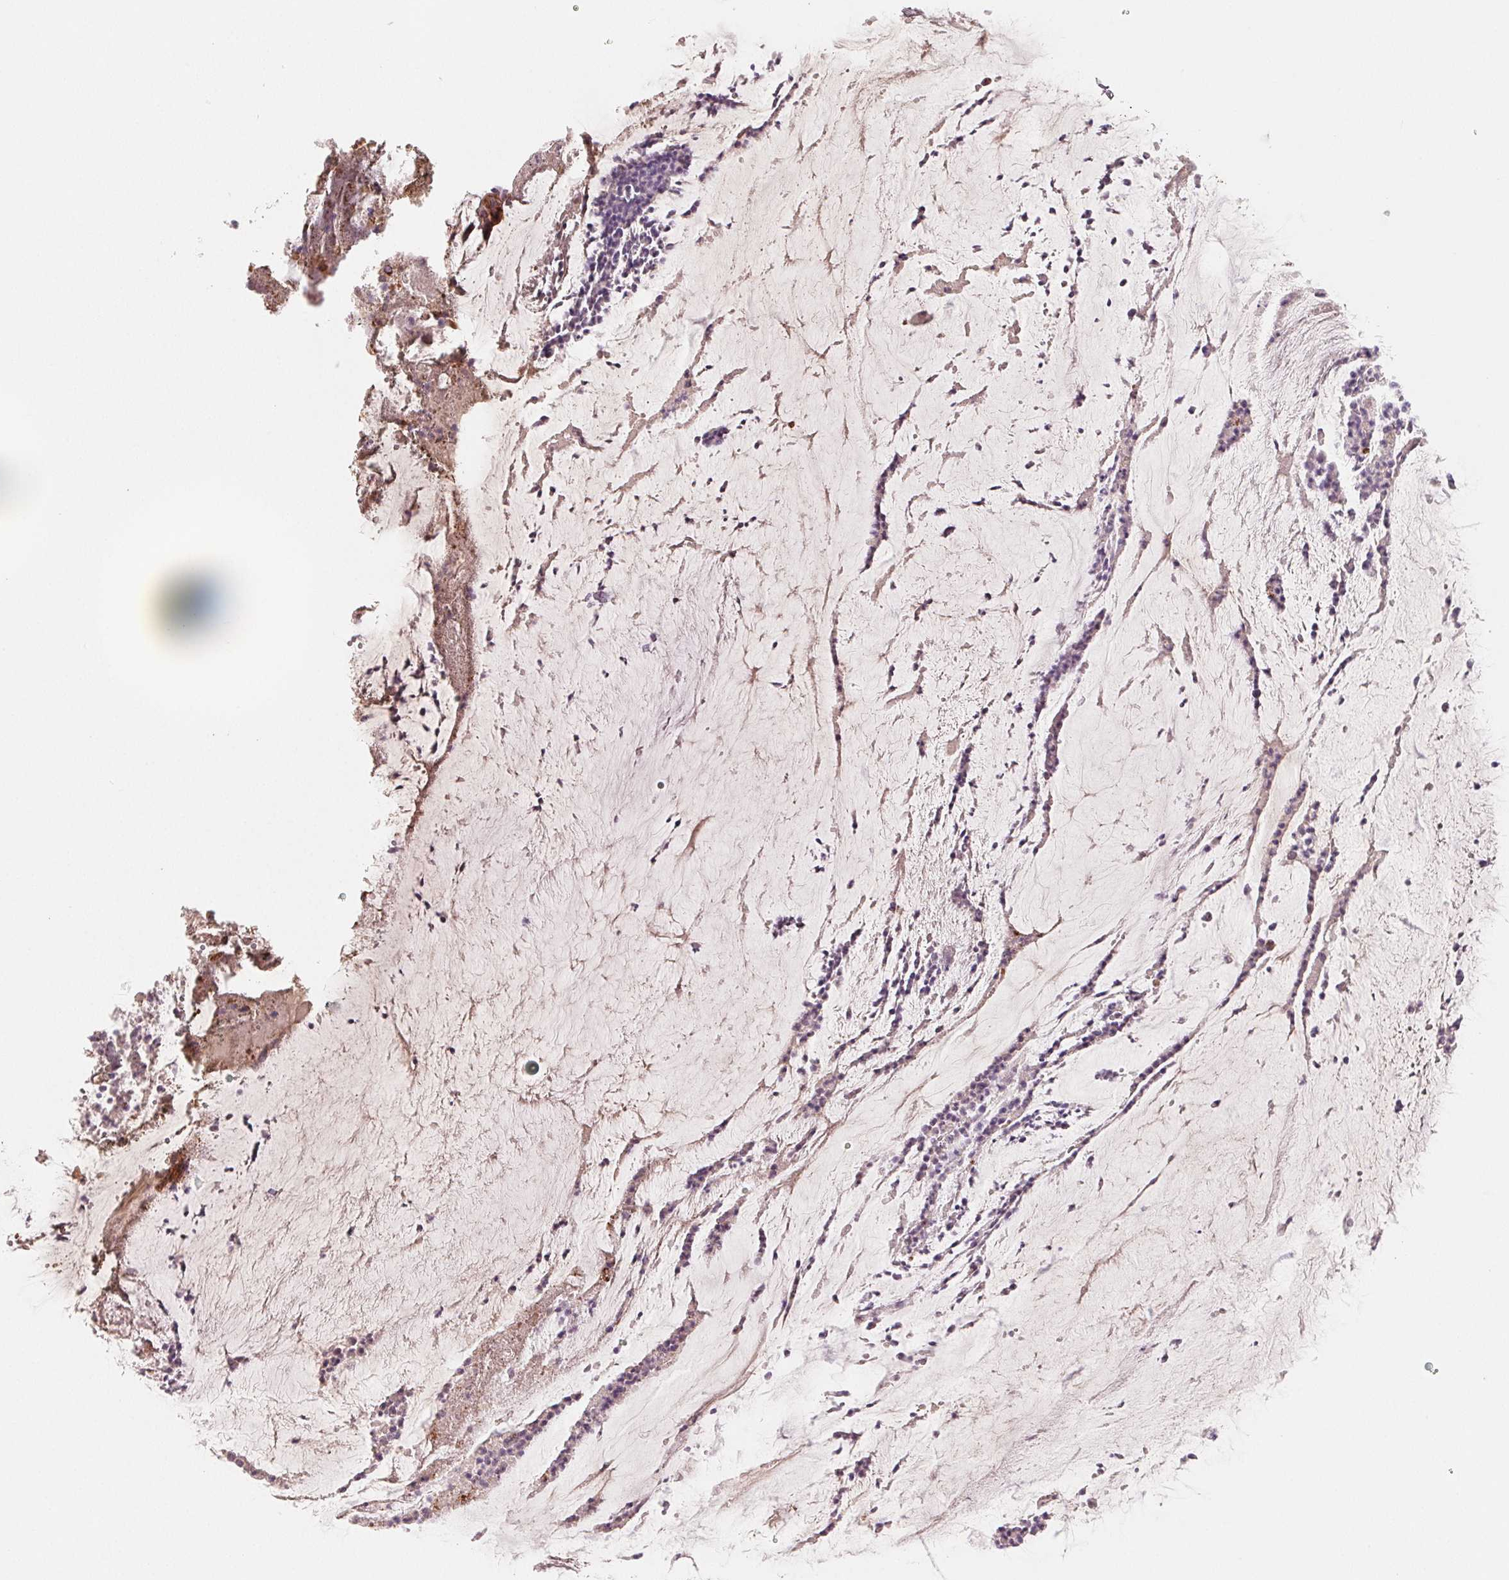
{"staining": {"intensity": "strong", "quantity": ">75%", "location": "cytoplasmic/membranous"}, "tissue": "colorectal cancer", "cell_type": "Tumor cells", "image_type": "cancer", "snomed": [{"axis": "morphology", "description": "Adenocarcinoma, NOS"}, {"axis": "topography", "description": "Colon"}], "caption": "Colorectal adenocarcinoma stained with a brown dye shows strong cytoplasmic/membranous positive staining in approximately >75% of tumor cells.", "gene": "HINT2", "patient": {"sex": "female", "age": 43}}